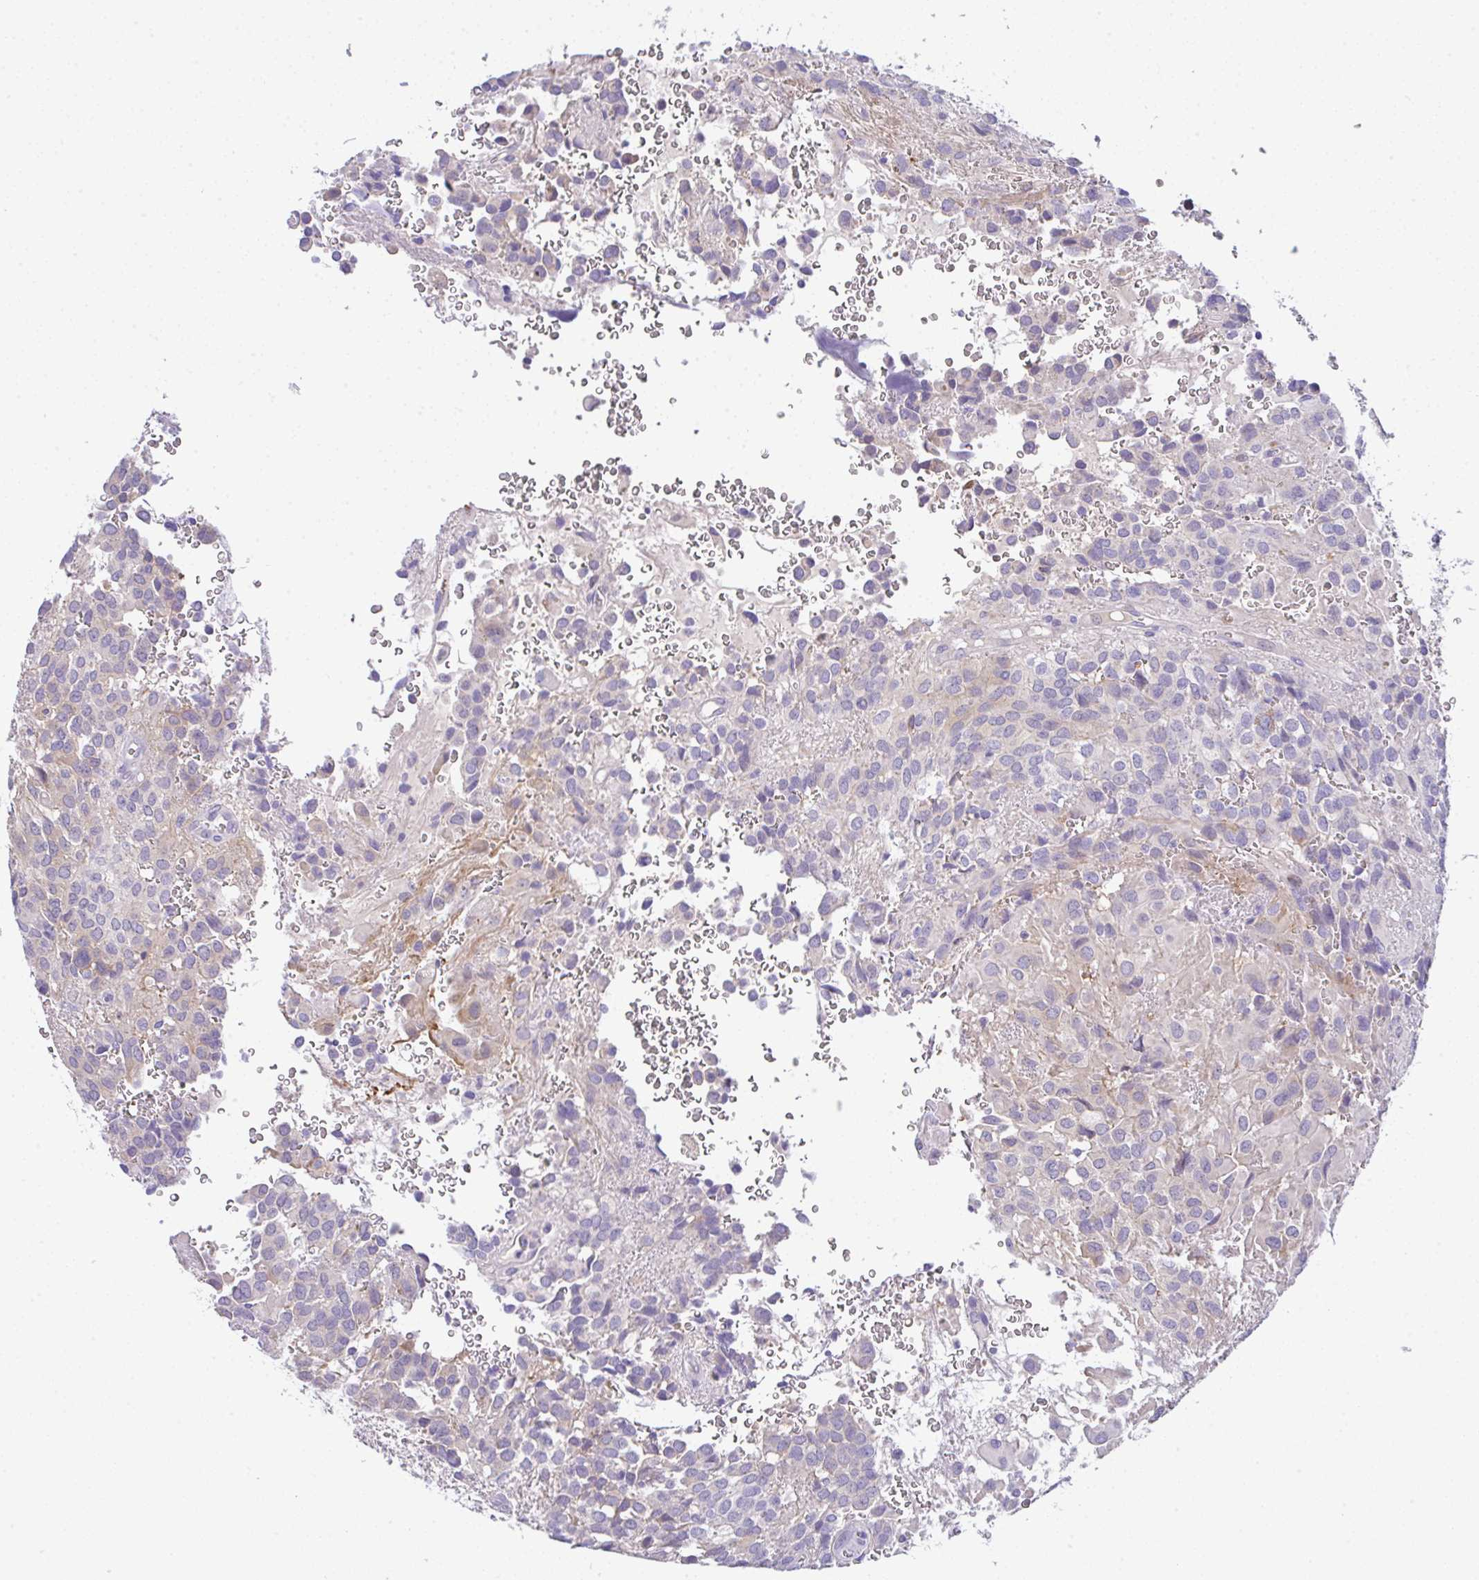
{"staining": {"intensity": "negative", "quantity": "none", "location": "none"}, "tissue": "glioma", "cell_type": "Tumor cells", "image_type": "cancer", "snomed": [{"axis": "morphology", "description": "Glioma, malignant, Low grade"}, {"axis": "topography", "description": "Brain"}], "caption": "Histopathology image shows no protein expression in tumor cells of malignant glioma (low-grade) tissue. Nuclei are stained in blue.", "gene": "SERPINE3", "patient": {"sex": "male", "age": 56}}